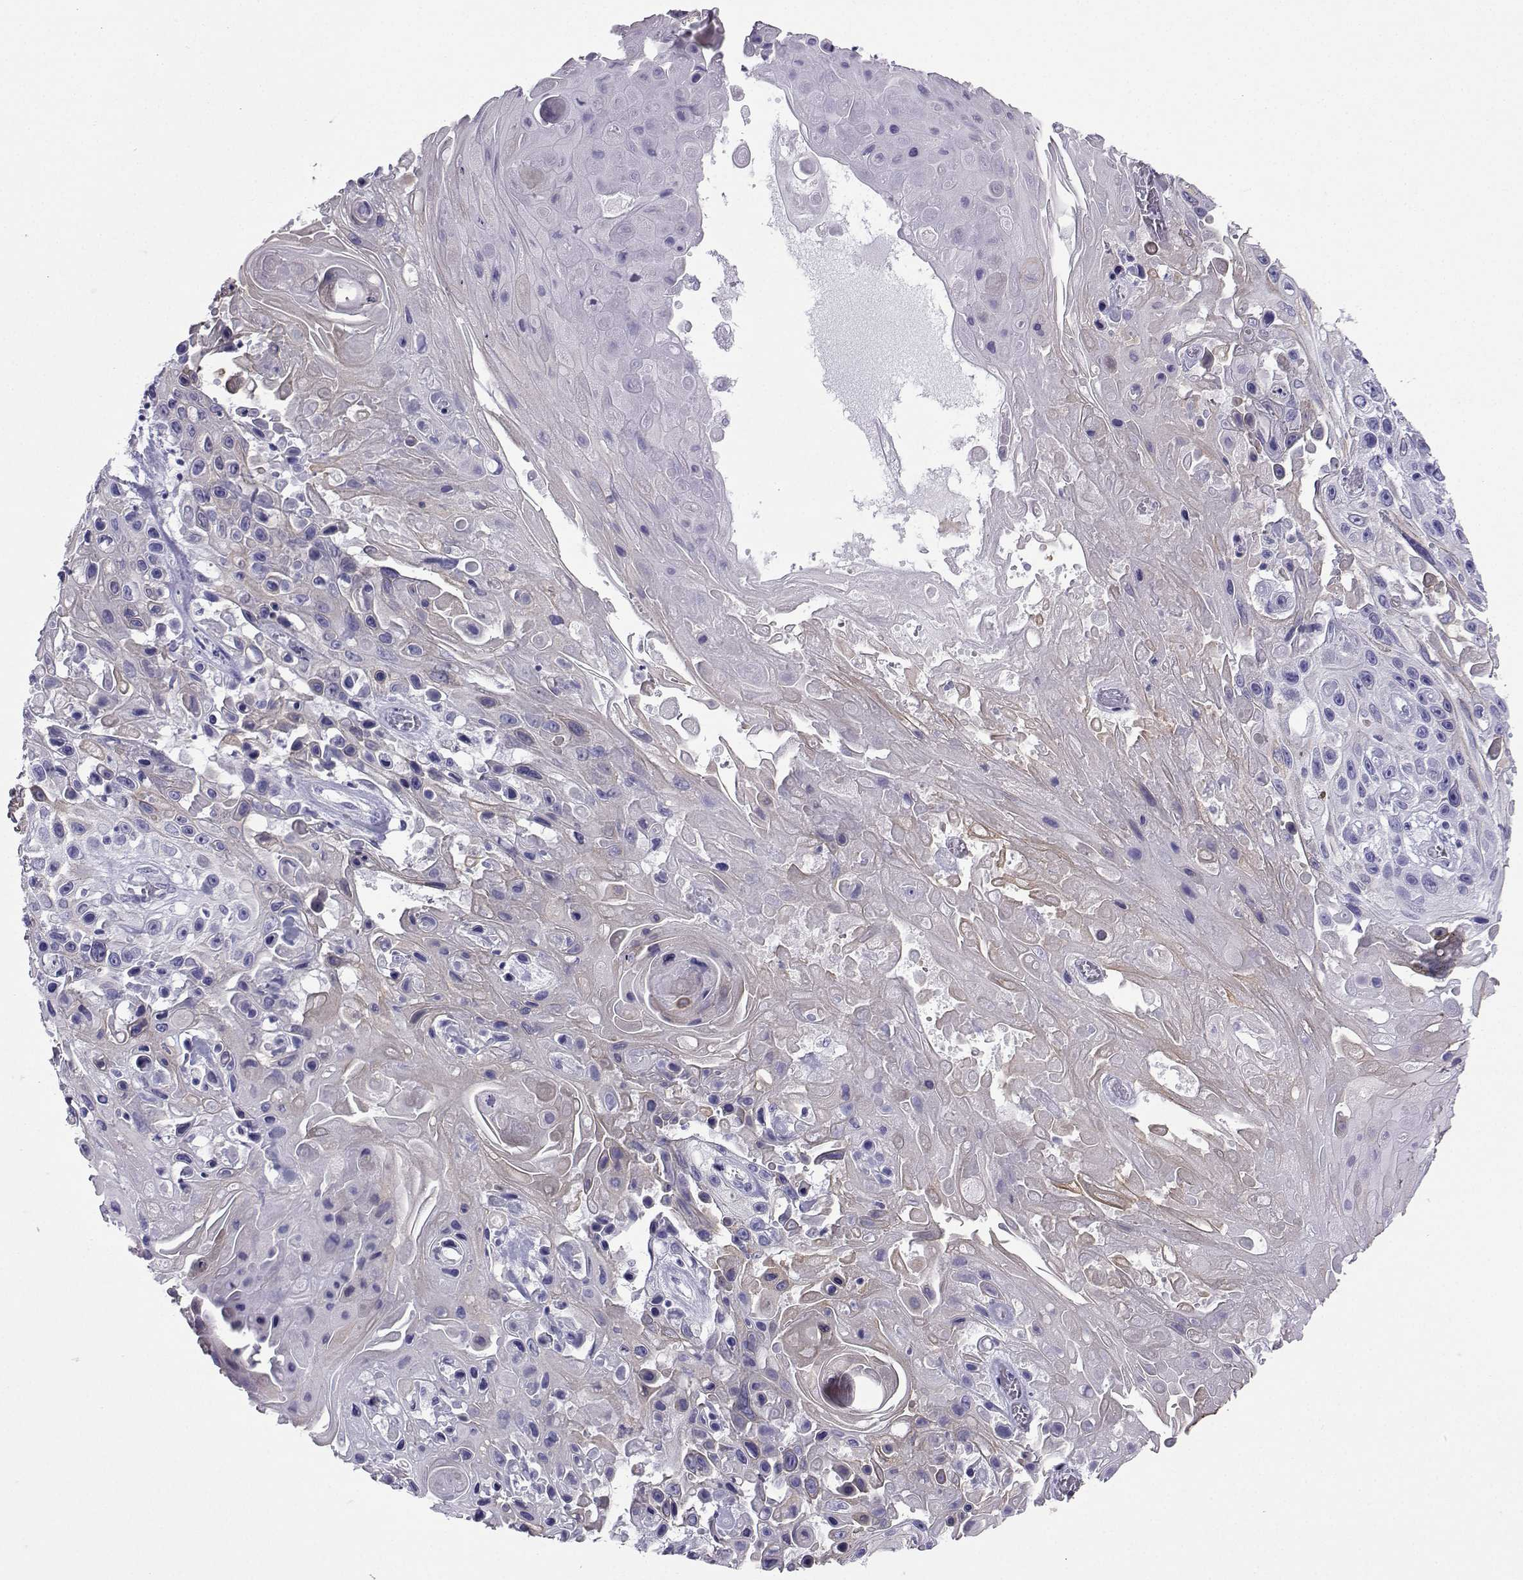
{"staining": {"intensity": "weak", "quantity": "<25%", "location": "cytoplasmic/membranous"}, "tissue": "skin cancer", "cell_type": "Tumor cells", "image_type": "cancer", "snomed": [{"axis": "morphology", "description": "Squamous cell carcinoma, NOS"}, {"axis": "topography", "description": "Skin"}], "caption": "The image shows no staining of tumor cells in skin squamous cell carcinoma.", "gene": "LORICRIN", "patient": {"sex": "male", "age": 82}}